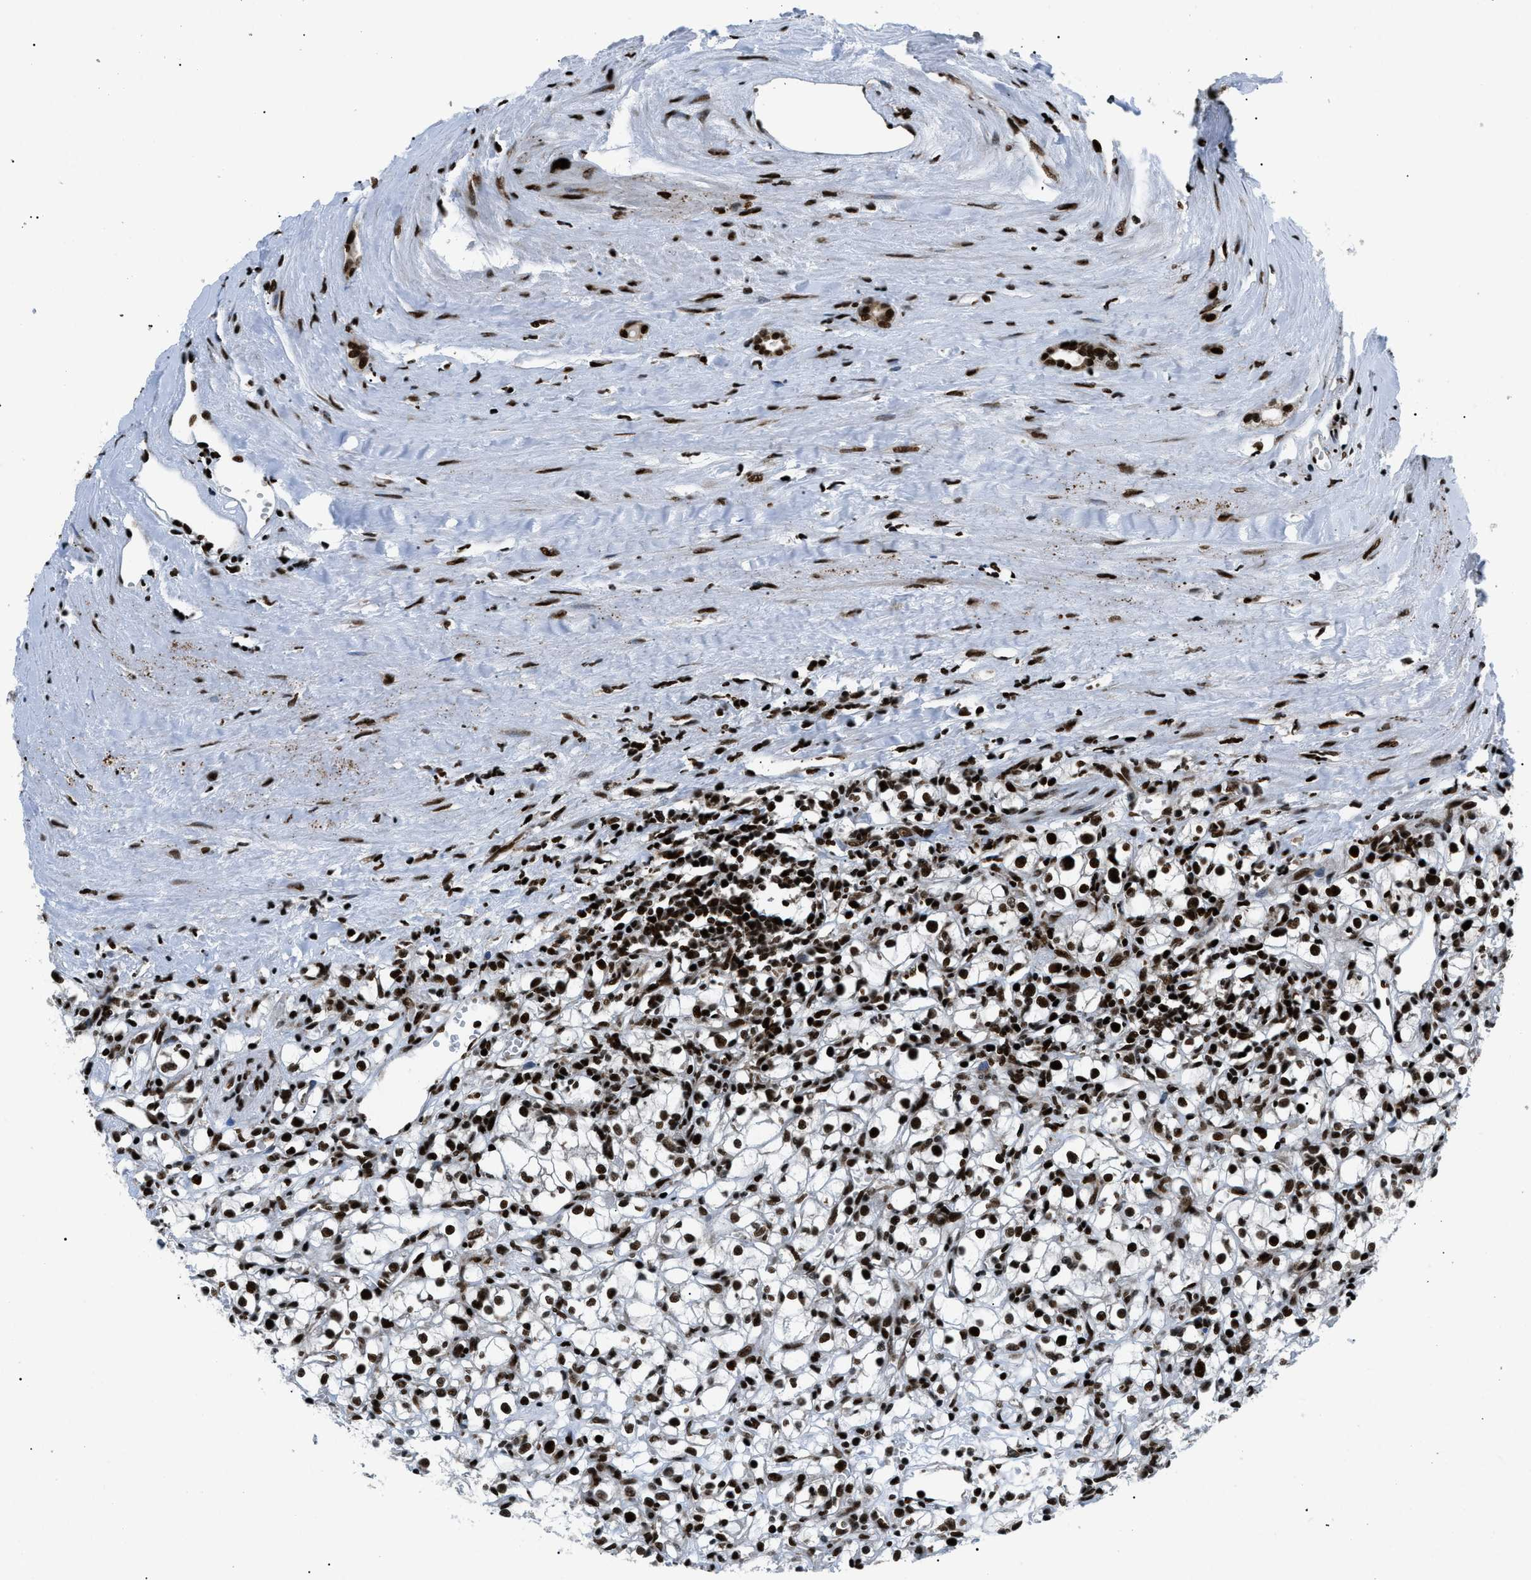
{"staining": {"intensity": "strong", "quantity": ">75%", "location": "nuclear"}, "tissue": "renal cancer", "cell_type": "Tumor cells", "image_type": "cancer", "snomed": [{"axis": "morphology", "description": "Adenocarcinoma, NOS"}, {"axis": "topography", "description": "Kidney"}], "caption": "The micrograph demonstrates a brown stain indicating the presence of a protein in the nuclear of tumor cells in renal cancer (adenocarcinoma). Using DAB (3,3'-diaminobenzidine) (brown) and hematoxylin (blue) stains, captured at high magnification using brightfield microscopy.", "gene": "HNRNPK", "patient": {"sex": "male", "age": 56}}